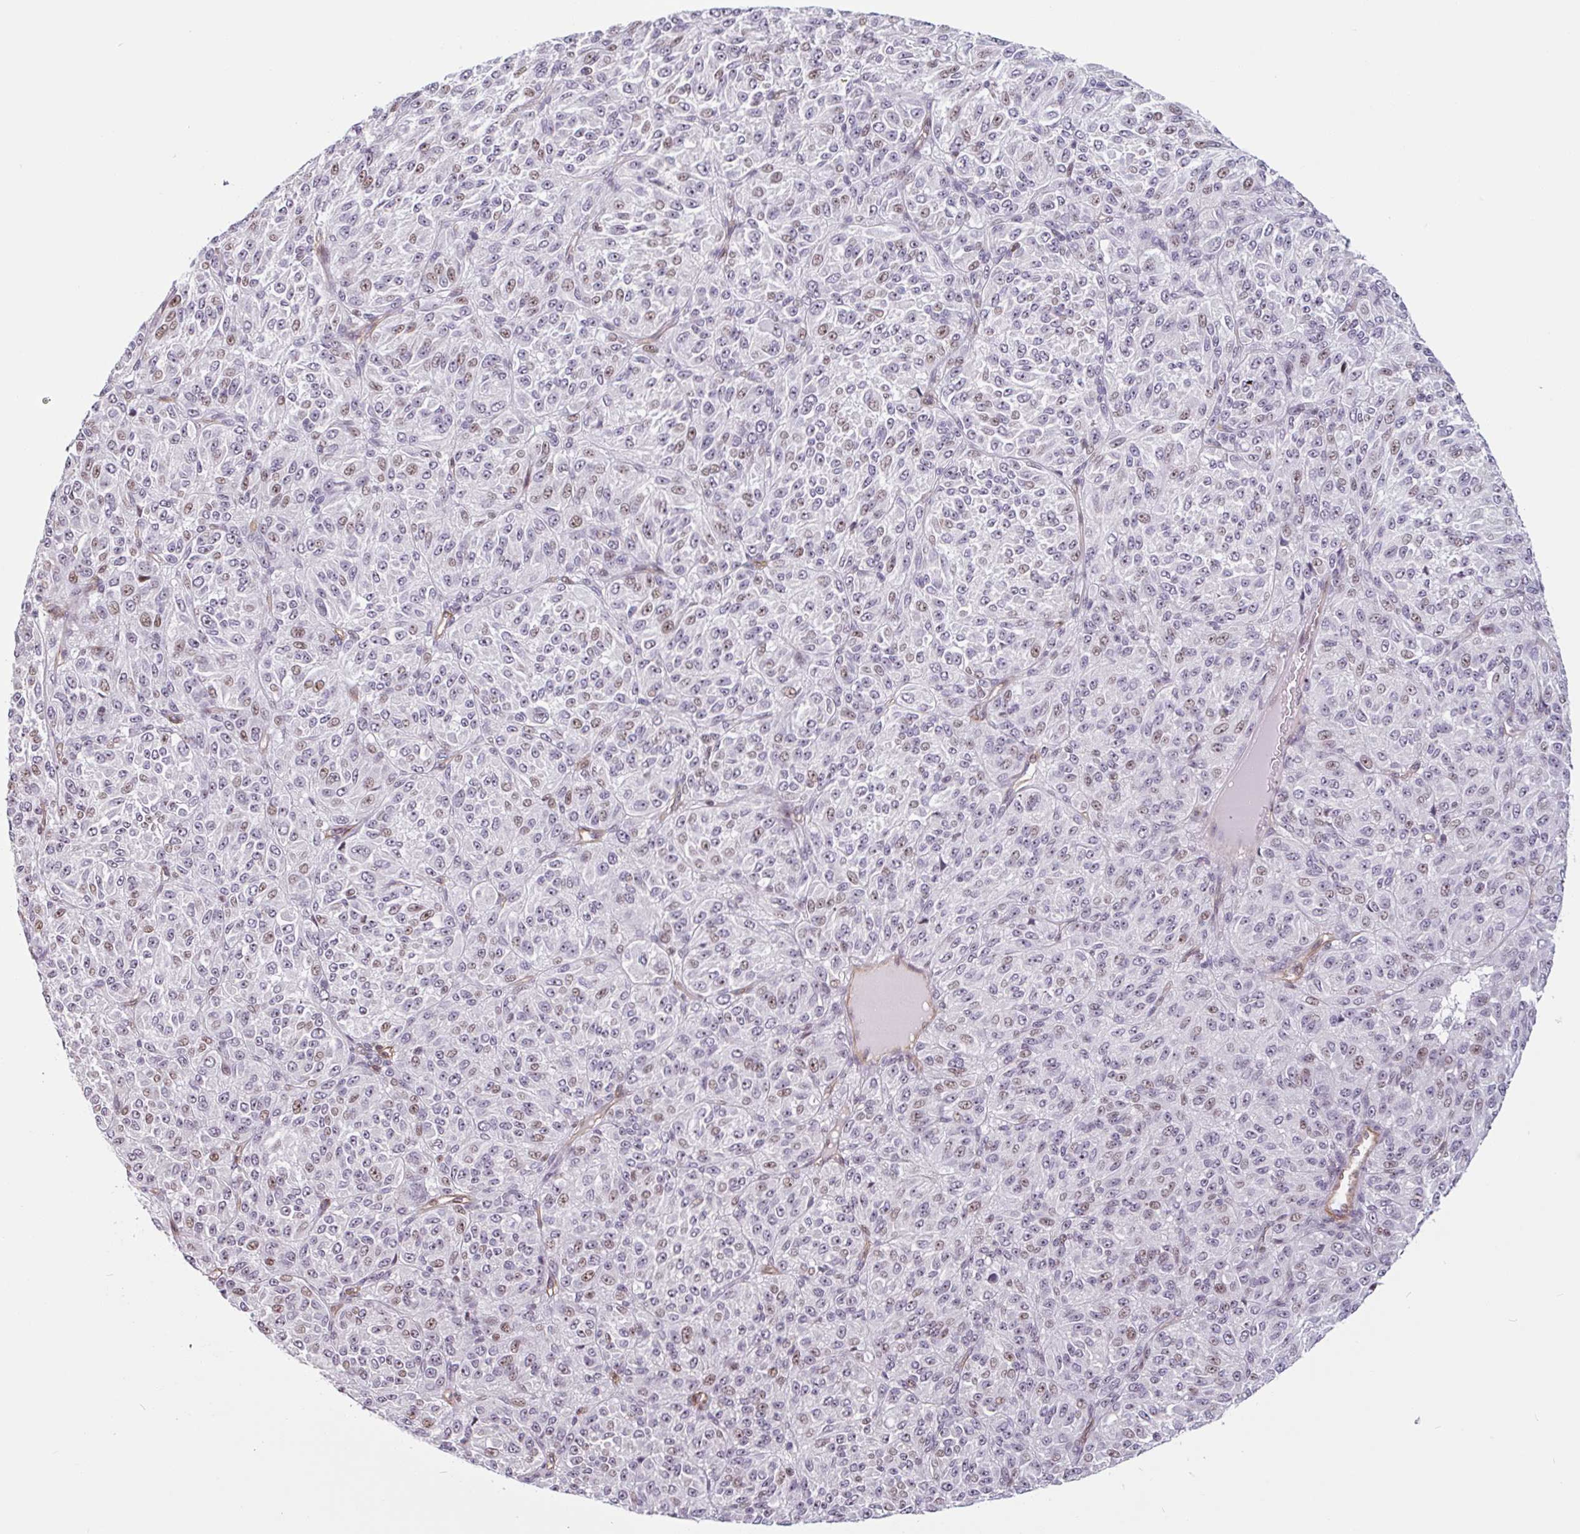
{"staining": {"intensity": "moderate", "quantity": "25%-75%", "location": "nuclear"}, "tissue": "melanoma", "cell_type": "Tumor cells", "image_type": "cancer", "snomed": [{"axis": "morphology", "description": "Malignant melanoma, Metastatic site"}, {"axis": "topography", "description": "Brain"}], "caption": "IHC (DAB) staining of malignant melanoma (metastatic site) shows moderate nuclear protein expression in approximately 25%-75% of tumor cells.", "gene": "ZNF689", "patient": {"sex": "female", "age": 56}}